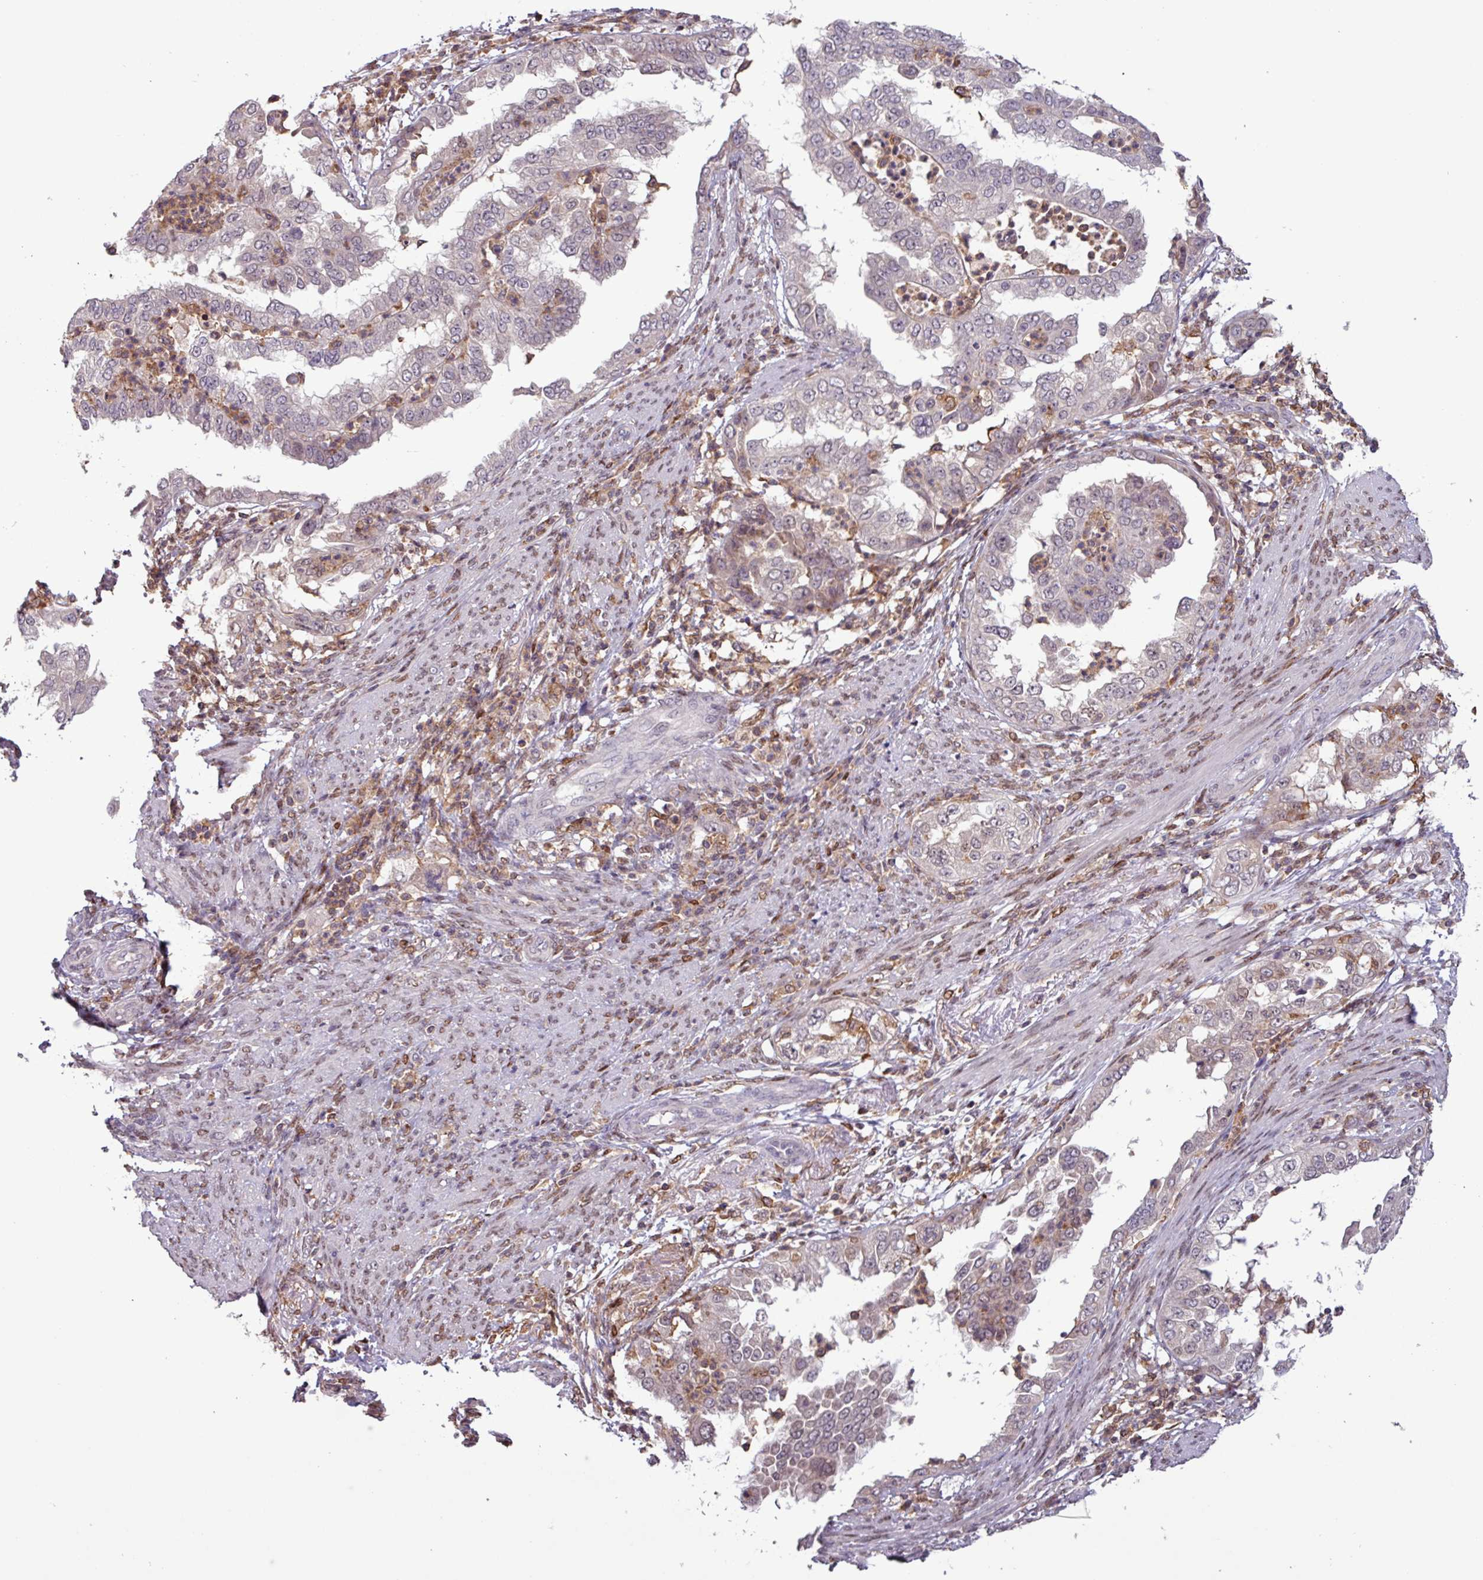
{"staining": {"intensity": "weak", "quantity": "<25%", "location": "nuclear"}, "tissue": "endometrial cancer", "cell_type": "Tumor cells", "image_type": "cancer", "snomed": [{"axis": "morphology", "description": "Adenocarcinoma, NOS"}, {"axis": "topography", "description": "Endometrium"}], "caption": "Immunohistochemical staining of endometrial adenocarcinoma demonstrates no significant expression in tumor cells.", "gene": "PRRX1", "patient": {"sex": "female", "age": 85}}